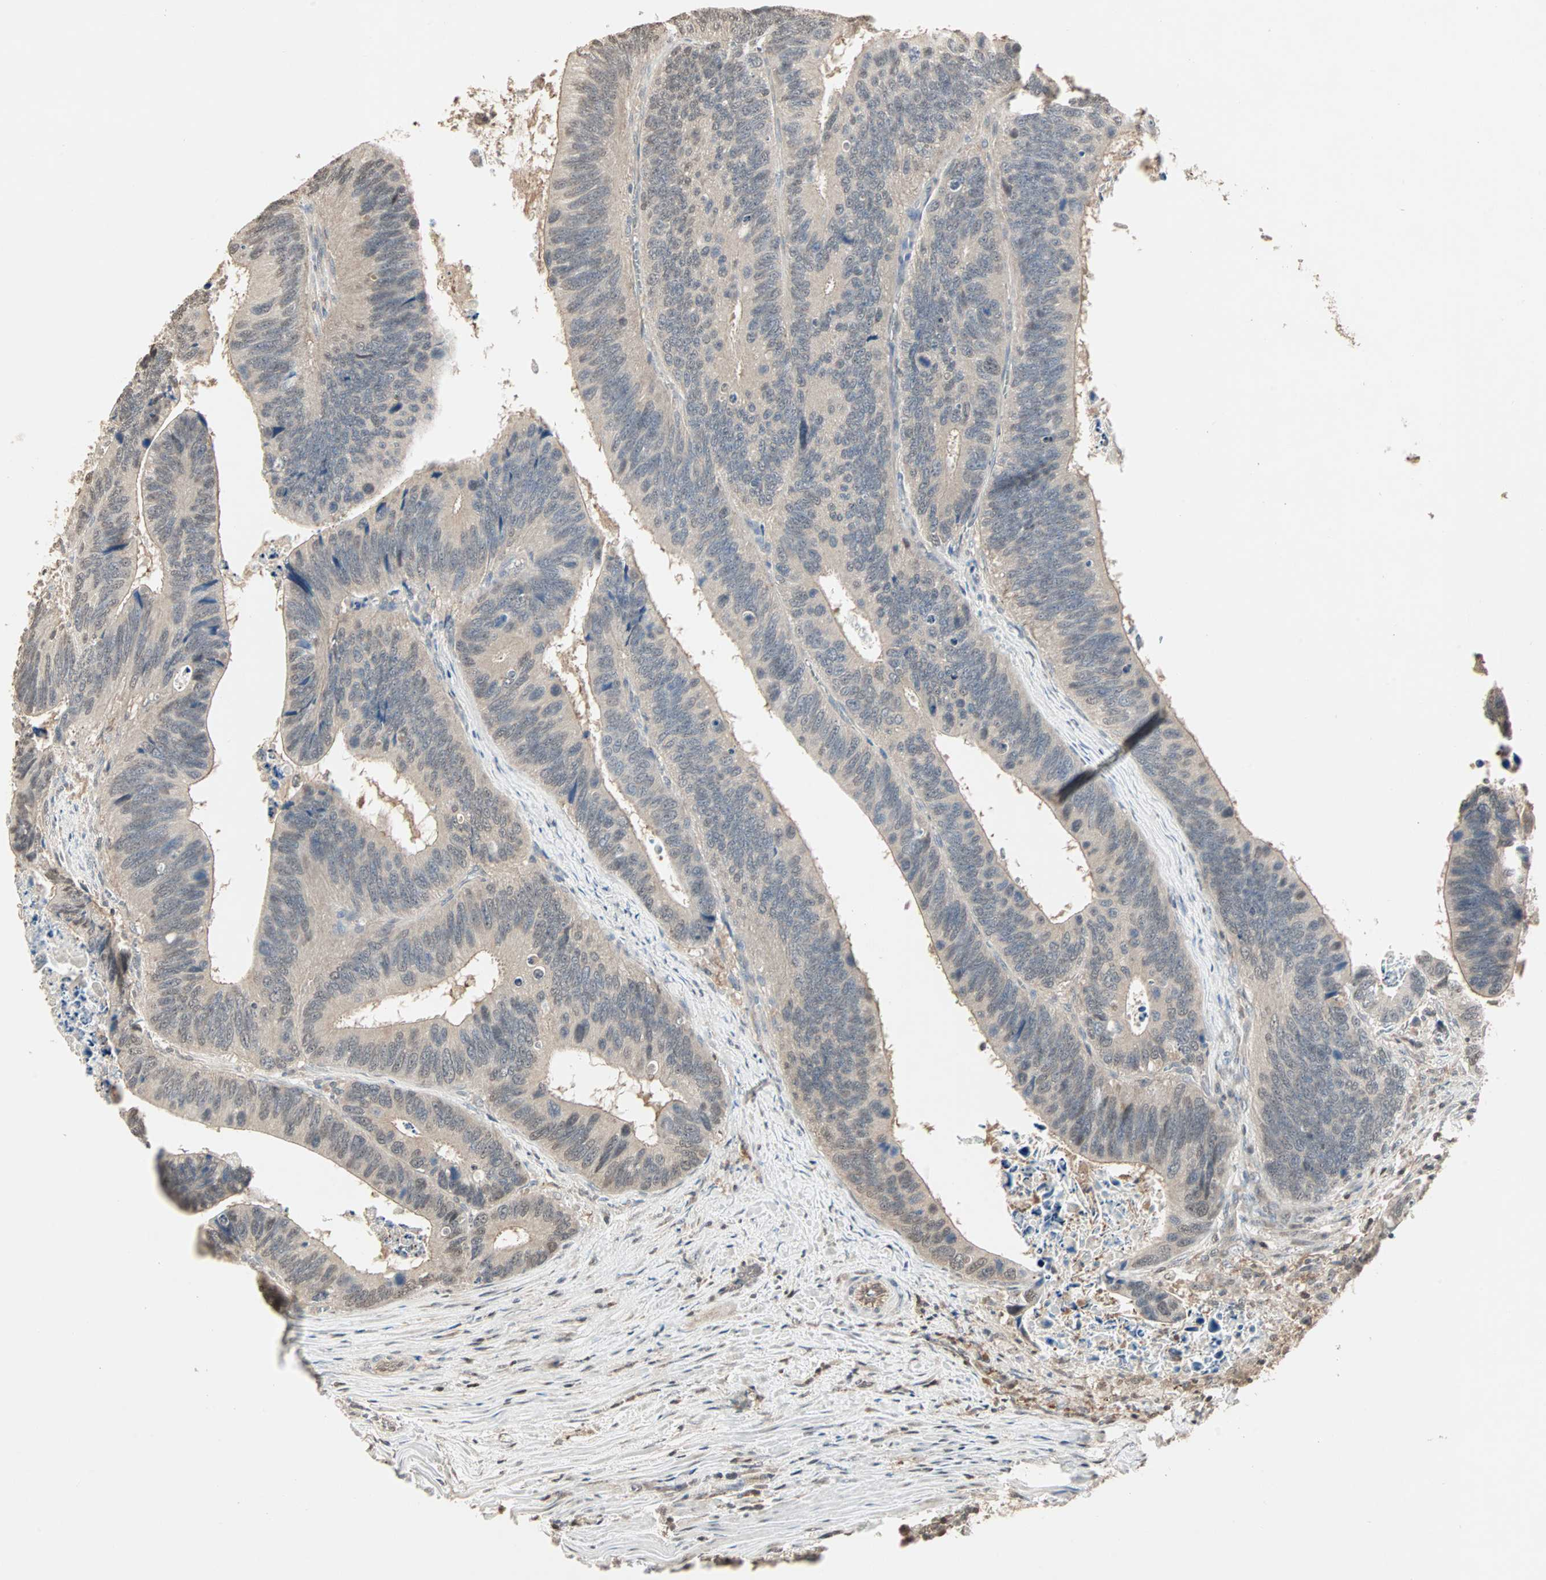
{"staining": {"intensity": "weak", "quantity": ">75%", "location": "cytoplasmic/membranous,nuclear"}, "tissue": "colorectal cancer", "cell_type": "Tumor cells", "image_type": "cancer", "snomed": [{"axis": "morphology", "description": "Adenocarcinoma, NOS"}, {"axis": "topography", "description": "Colon"}], "caption": "High-power microscopy captured an IHC micrograph of colorectal cancer (adenocarcinoma), revealing weak cytoplasmic/membranous and nuclear expression in about >75% of tumor cells. The staining was performed using DAB, with brown indicating positive protein expression. Nuclei are stained blue with hematoxylin.", "gene": "DRG2", "patient": {"sex": "male", "age": 72}}